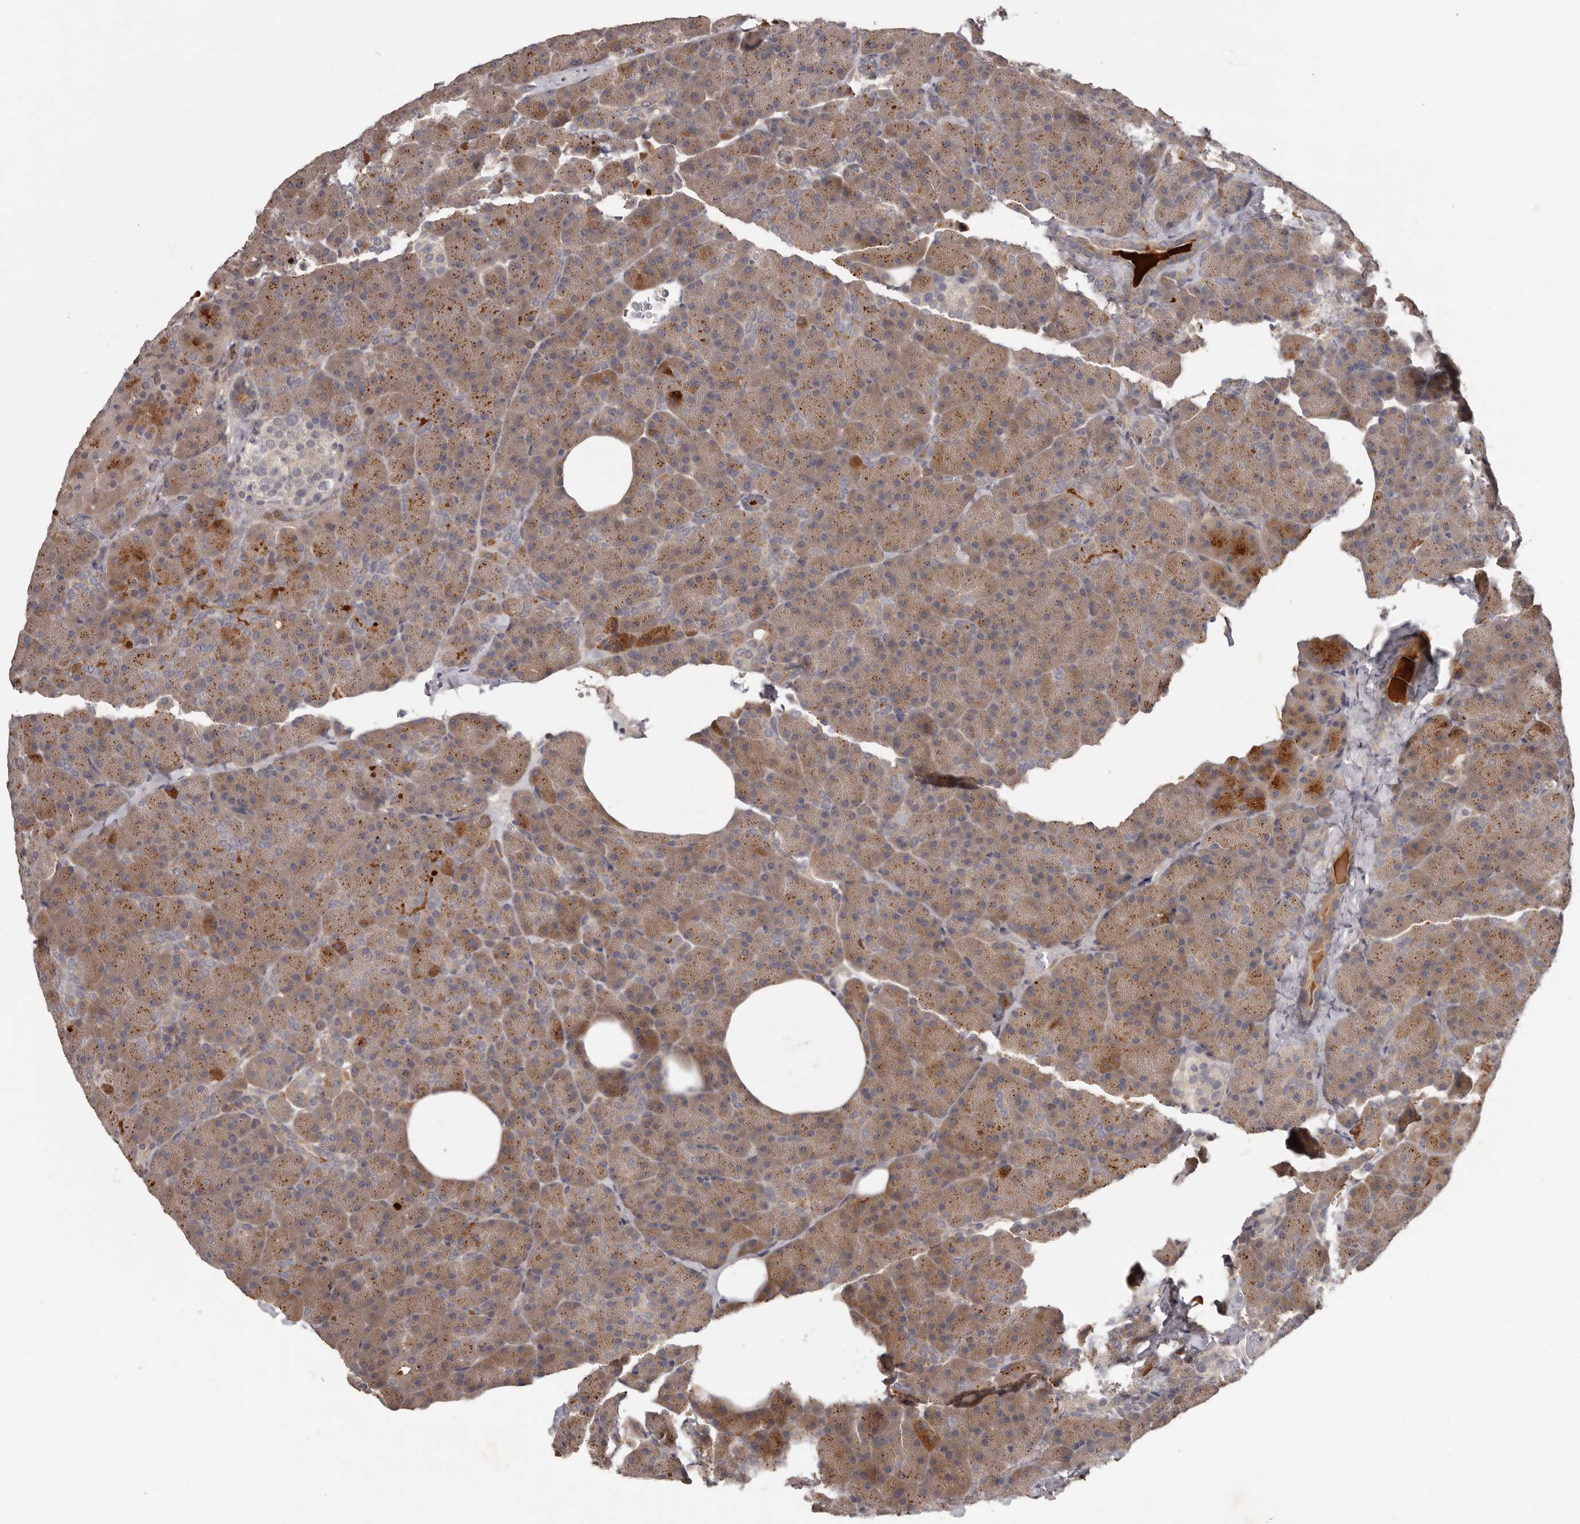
{"staining": {"intensity": "moderate", "quantity": ">75%", "location": "cytoplasmic/membranous"}, "tissue": "pancreas", "cell_type": "Exocrine glandular cells", "image_type": "normal", "snomed": [{"axis": "morphology", "description": "Normal tissue, NOS"}, {"axis": "morphology", "description": "Carcinoid, malignant, NOS"}, {"axis": "topography", "description": "Pancreas"}], "caption": "Immunohistochemical staining of benign human pancreas demonstrates medium levels of moderate cytoplasmic/membranous staining in approximately >75% of exocrine glandular cells.", "gene": "ANKRD44", "patient": {"sex": "female", "age": 35}}